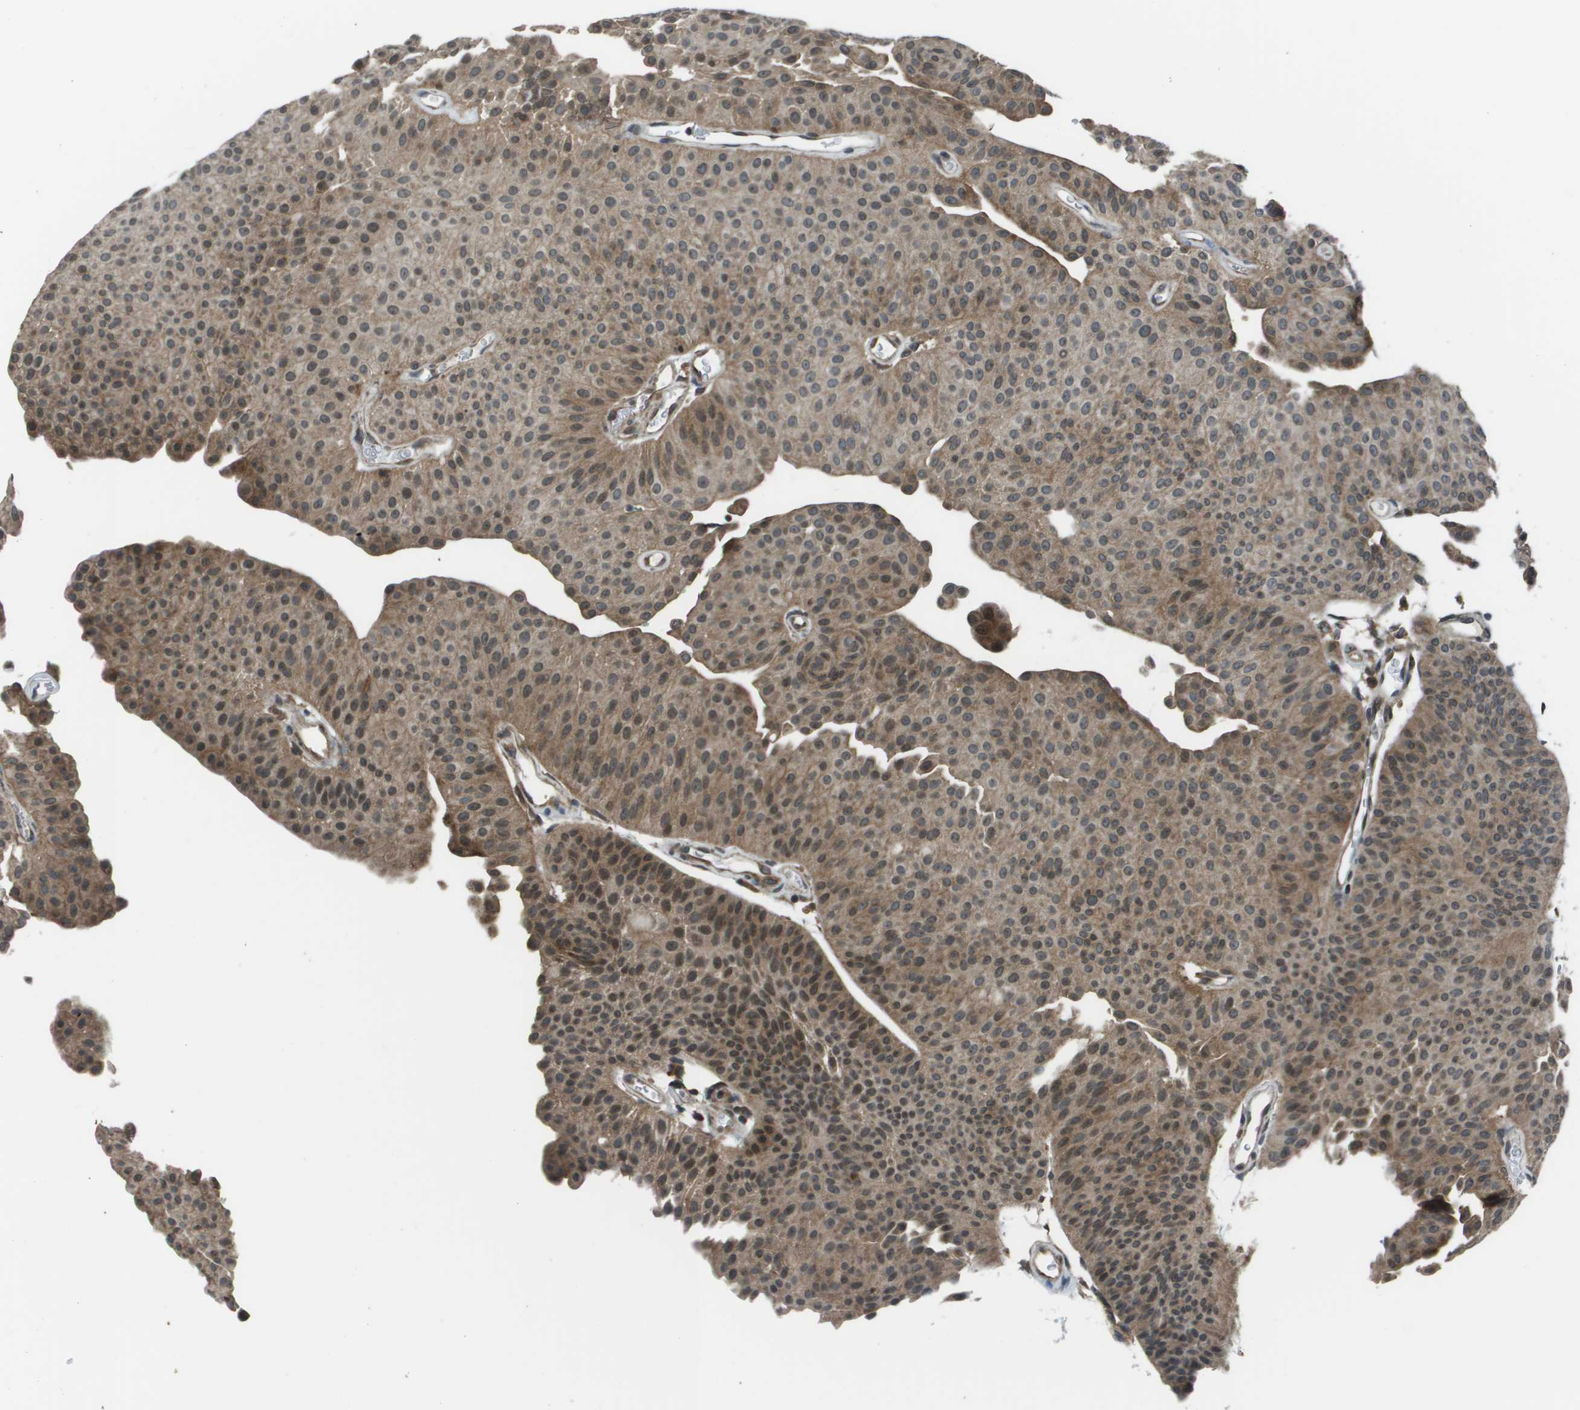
{"staining": {"intensity": "moderate", "quantity": ">75%", "location": "cytoplasmic/membranous,nuclear"}, "tissue": "urothelial cancer", "cell_type": "Tumor cells", "image_type": "cancer", "snomed": [{"axis": "morphology", "description": "Urothelial carcinoma, Low grade"}, {"axis": "topography", "description": "Urinary bladder"}], "caption": "A high-resolution histopathology image shows immunohistochemistry (IHC) staining of urothelial cancer, which reveals moderate cytoplasmic/membranous and nuclear positivity in about >75% of tumor cells. (IHC, brightfield microscopy, high magnification).", "gene": "PPFIA1", "patient": {"sex": "female", "age": 60}}